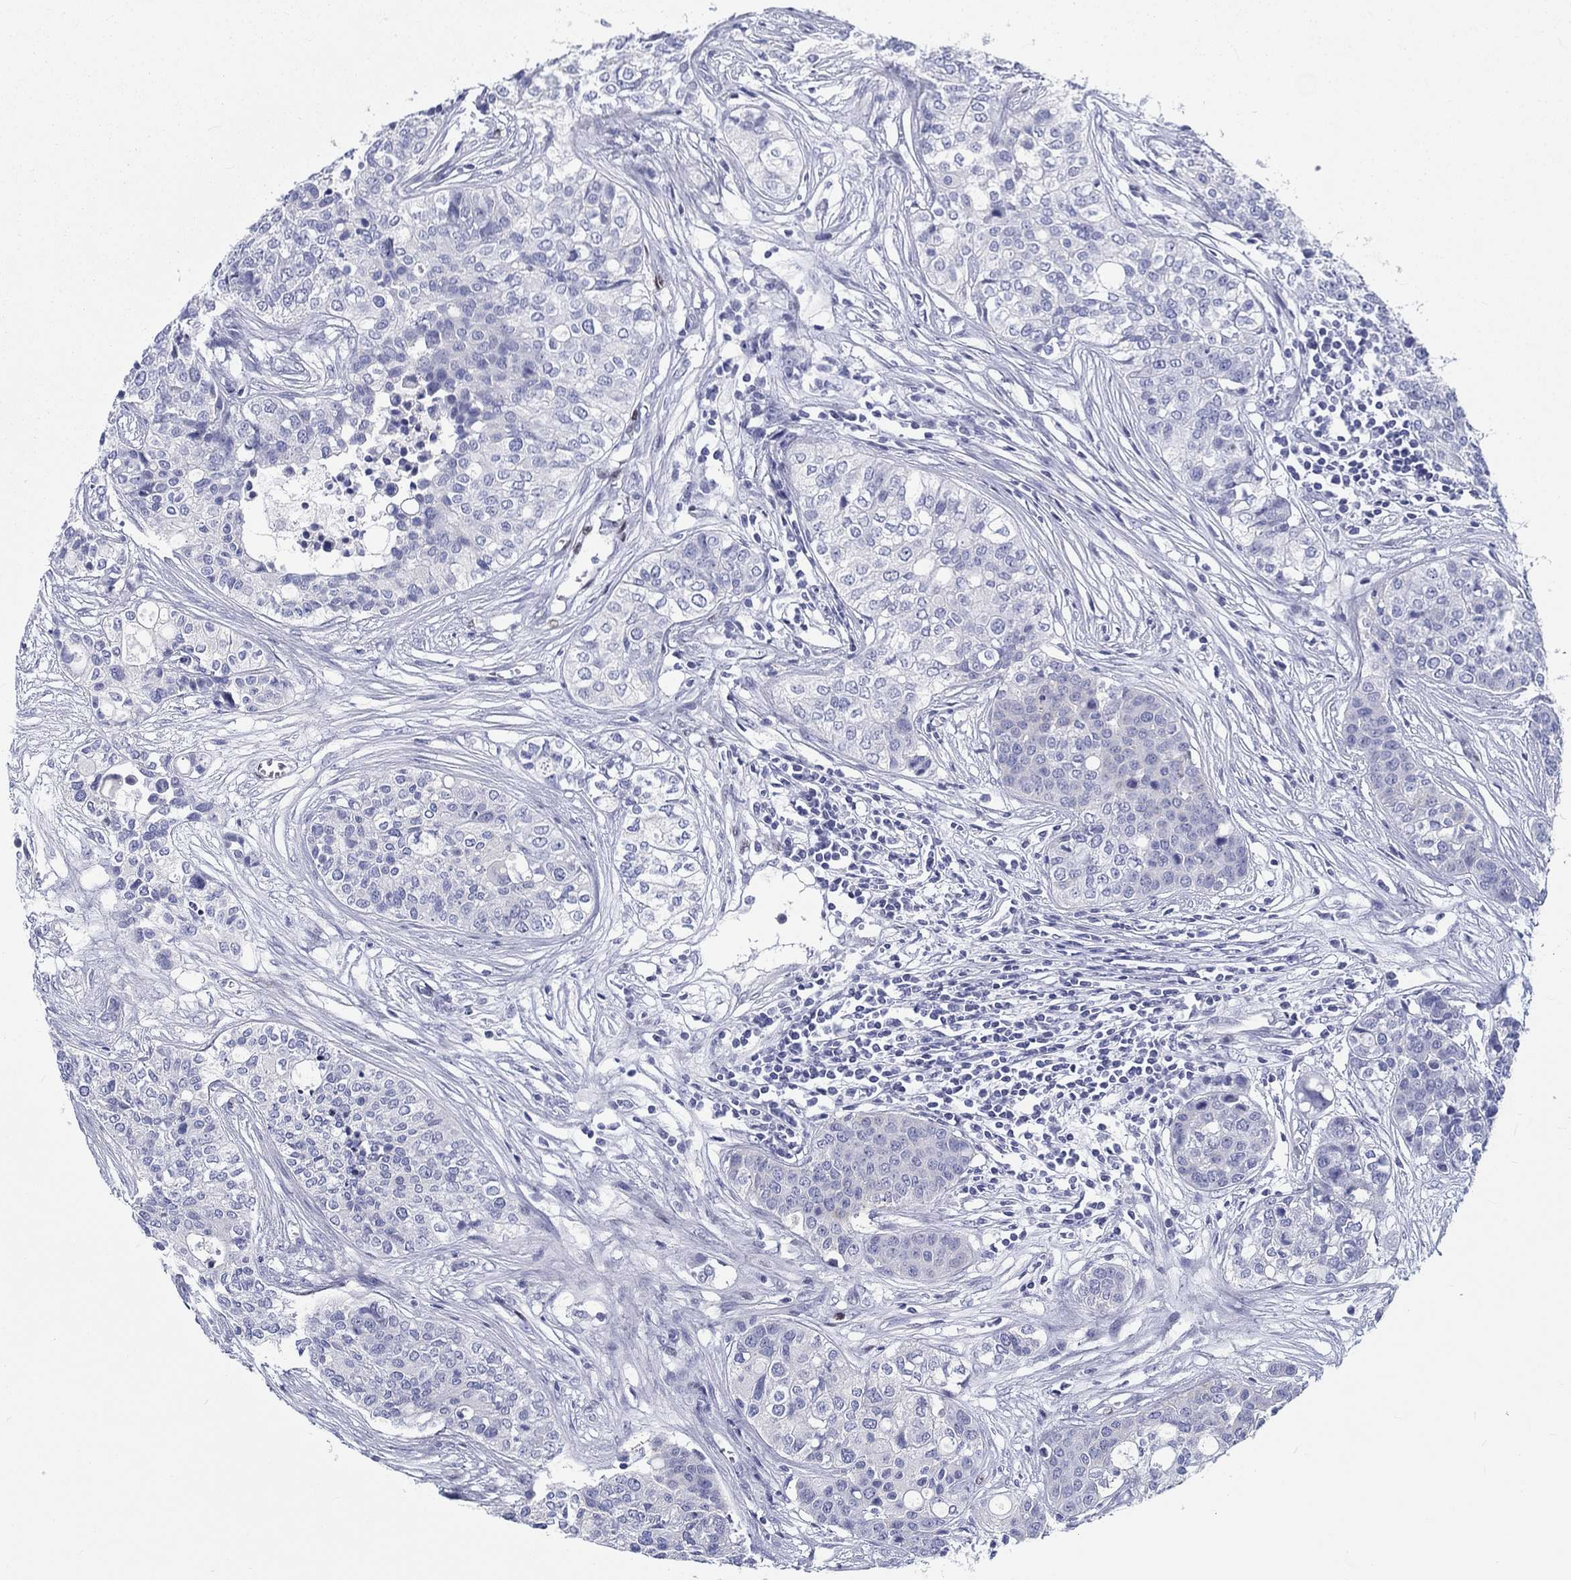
{"staining": {"intensity": "negative", "quantity": "none", "location": "none"}, "tissue": "carcinoid", "cell_type": "Tumor cells", "image_type": "cancer", "snomed": [{"axis": "morphology", "description": "Carcinoid, malignant, NOS"}, {"axis": "topography", "description": "Colon"}], "caption": "Photomicrograph shows no protein staining in tumor cells of carcinoid tissue.", "gene": "H1-1", "patient": {"sex": "male", "age": 81}}